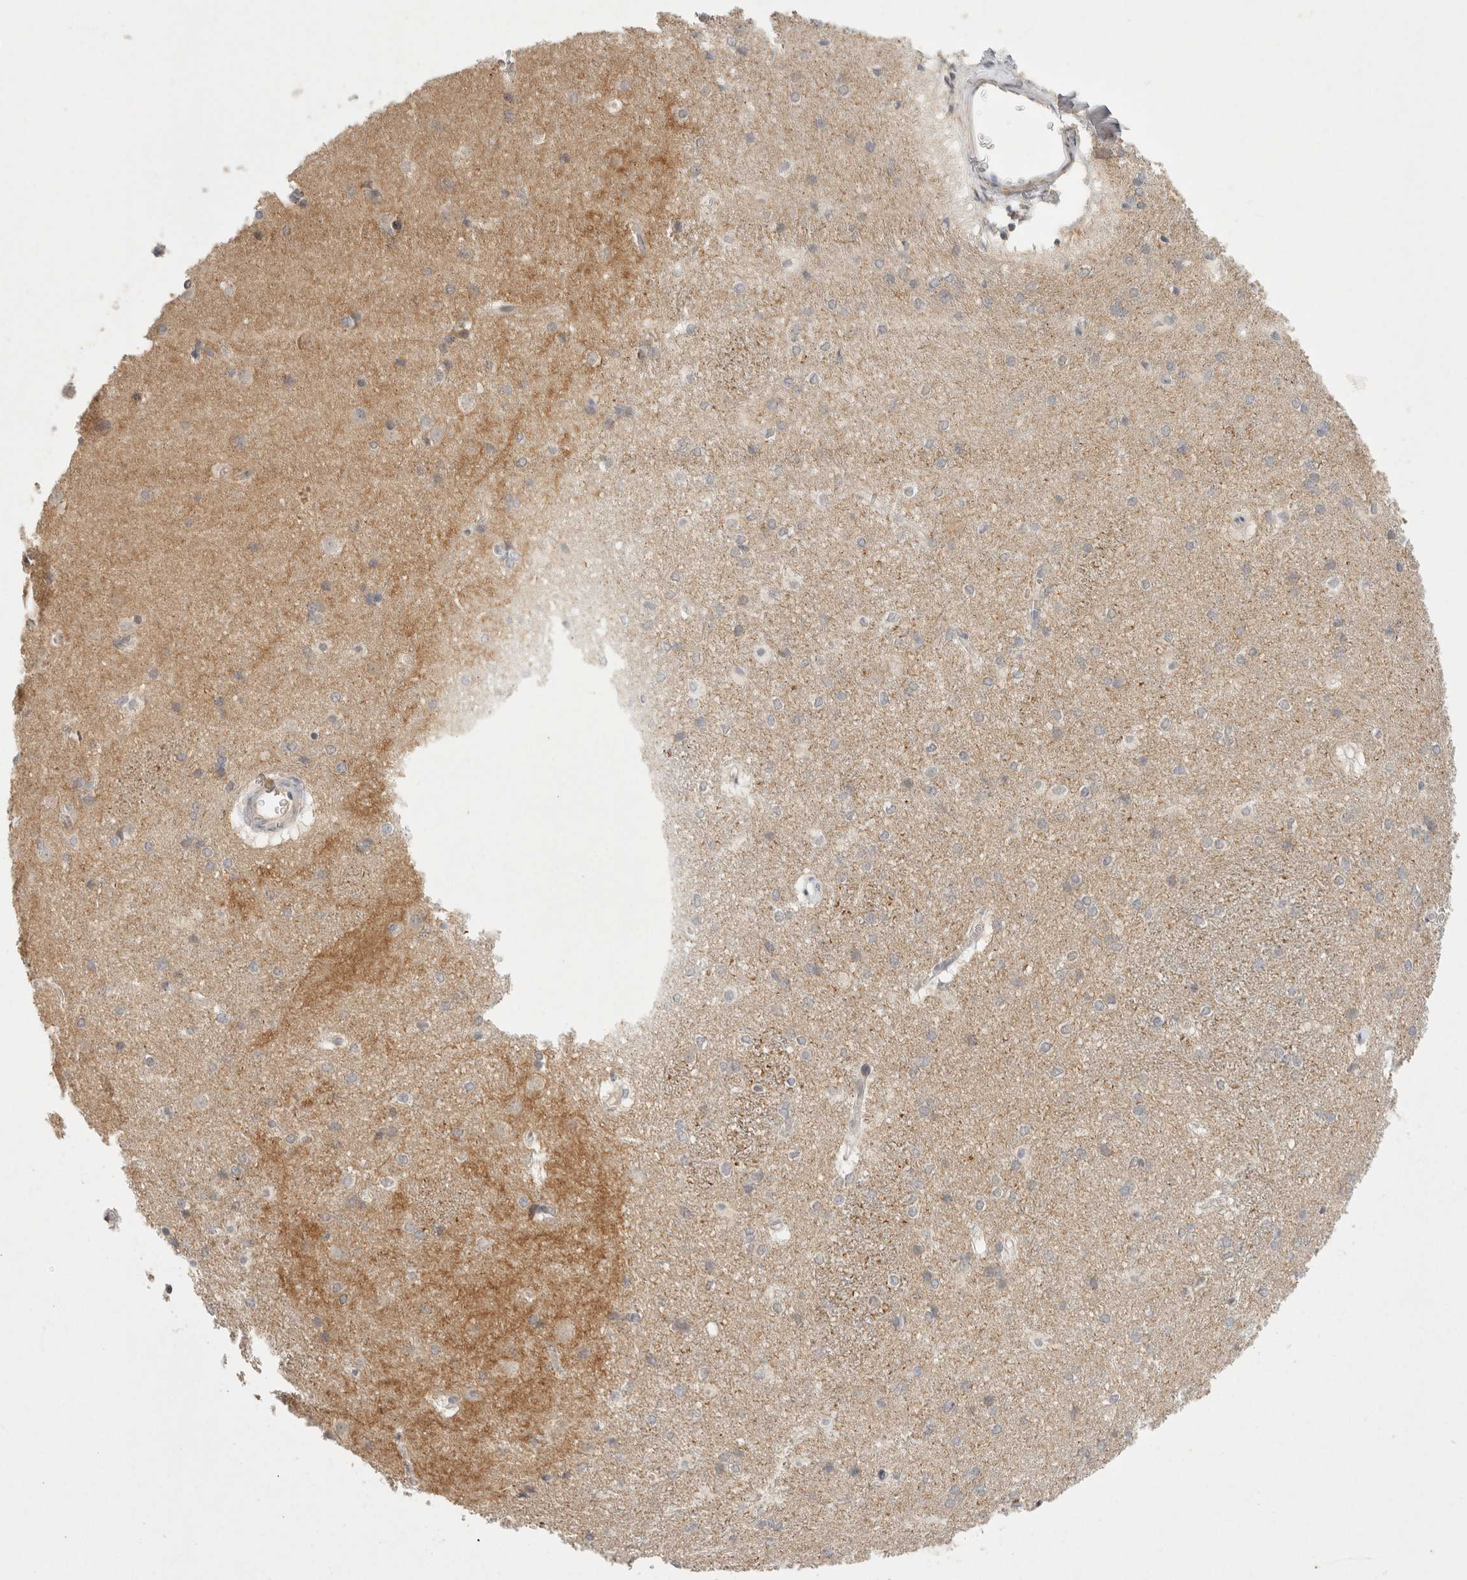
{"staining": {"intensity": "weak", "quantity": "<25%", "location": "cytoplasmic/membranous"}, "tissue": "caudate", "cell_type": "Glial cells", "image_type": "normal", "snomed": [{"axis": "morphology", "description": "Normal tissue, NOS"}, {"axis": "topography", "description": "Lateral ventricle wall"}], "caption": "This histopathology image is of unremarkable caudate stained with immunohistochemistry (IHC) to label a protein in brown with the nuclei are counter-stained blue. There is no staining in glial cells.", "gene": "CHRM4", "patient": {"sex": "female", "age": 19}}